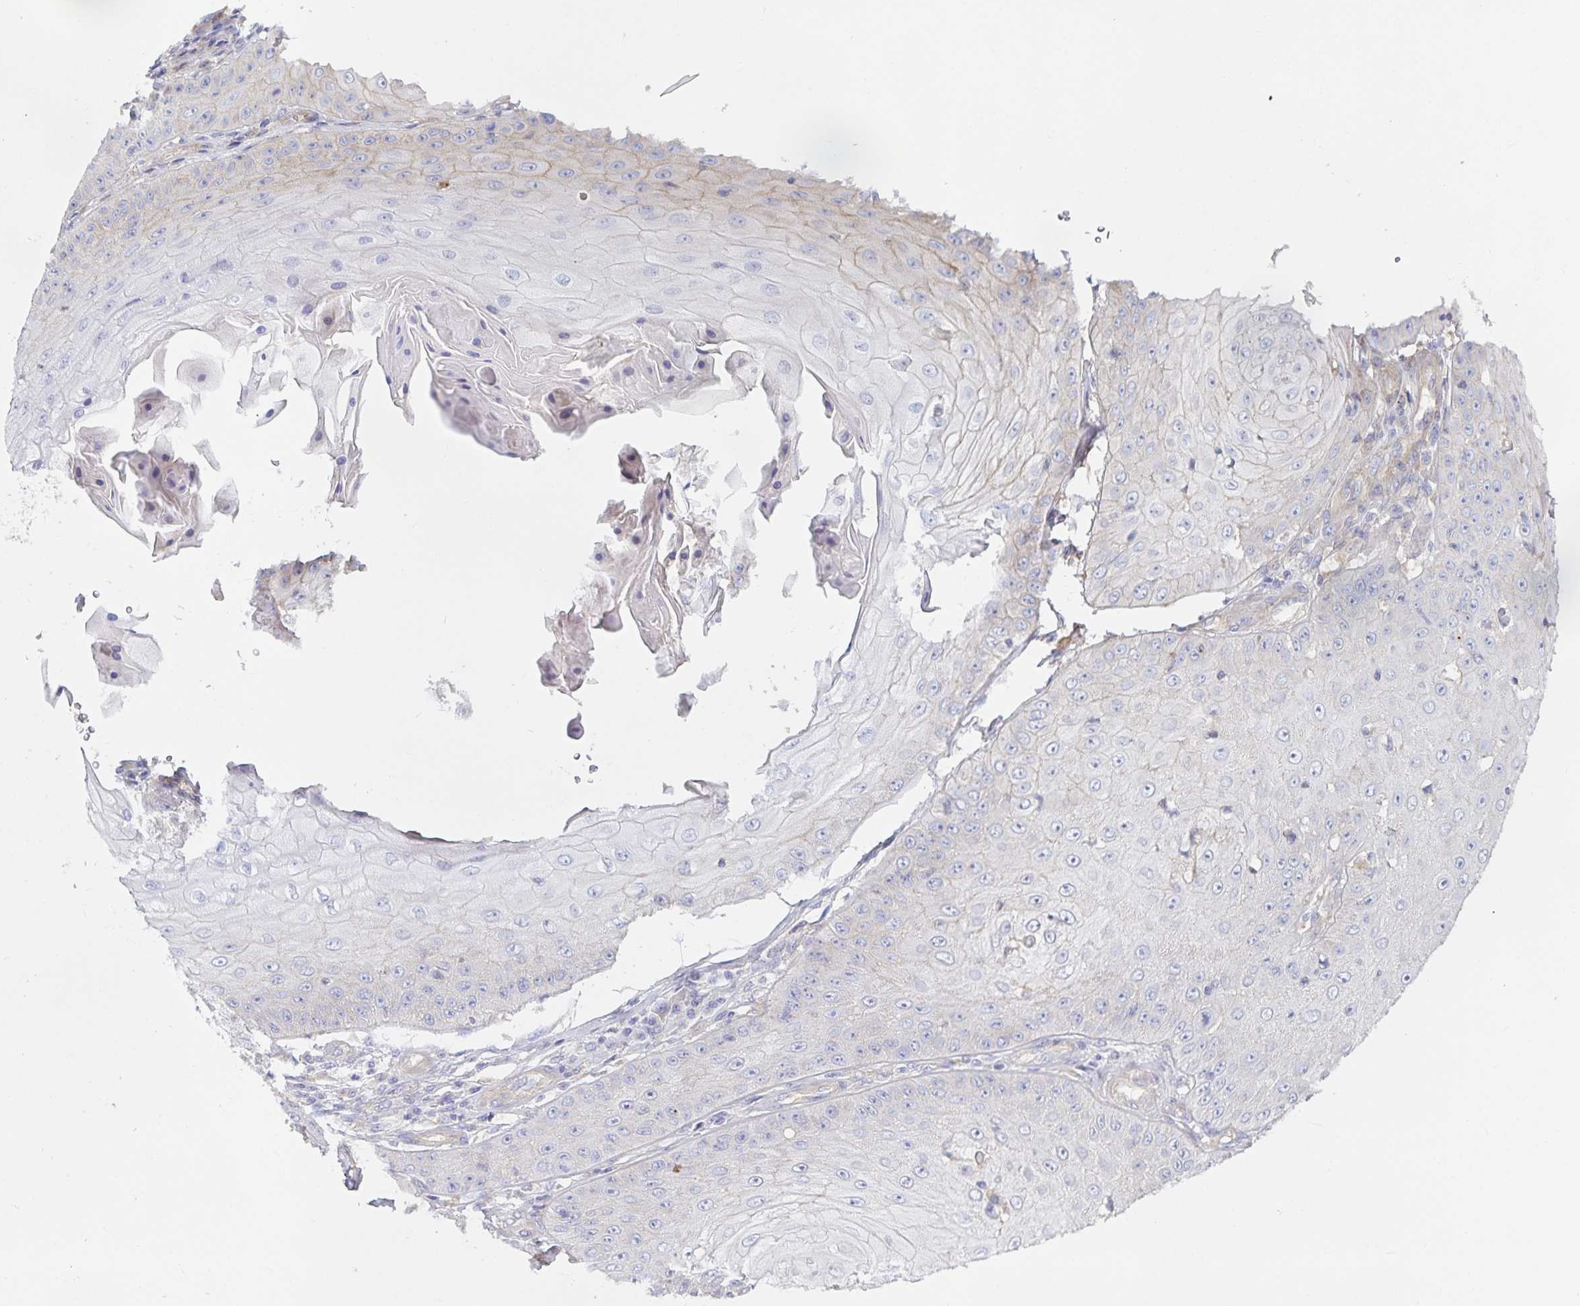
{"staining": {"intensity": "negative", "quantity": "none", "location": "none"}, "tissue": "skin cancer", "cell_type": "Tumor cells", "image_type": "cancer", "snomed": [{"axis": "morphology", "description": "Squamous cell carcinoma, NOS"}, {"axis": "topography", "description": "Skin"}], "caption": "High power microscopy image of an immunohistochemistry (IHC) histopathology image of skin cancer (squamous cell carcinoma), revealing no significant positivity in tumor cells. (DAB immunohistochemistry, high magnification).", "gene": "METTL22", "patient": {"sex": "male", "age": 70}}